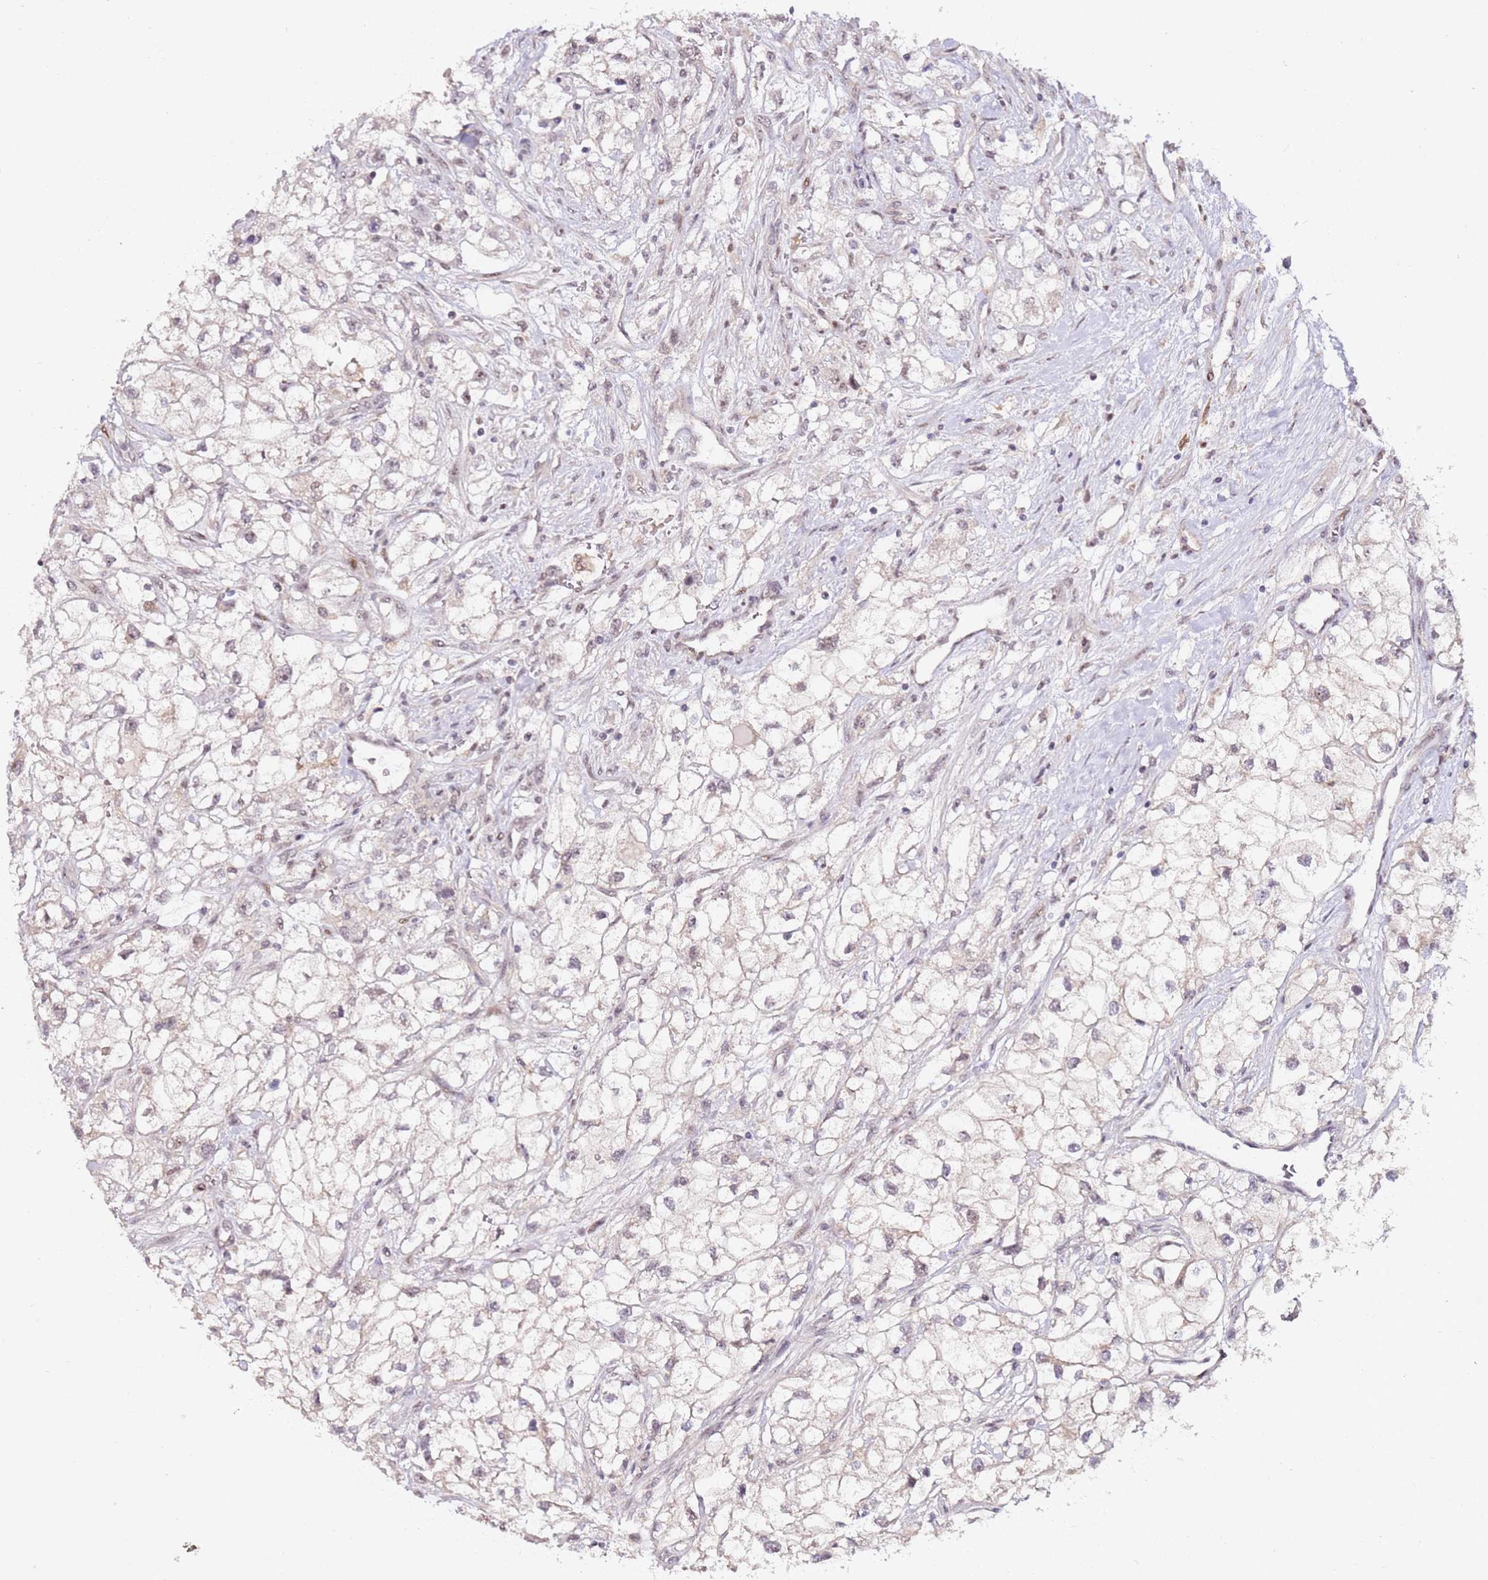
{"staining": {"intensity": "negative", "quantity": "none", "location": "none"}, "tissue": "renal cancer", "cell_type": "Tumor cells", "image_type": "cancer", "snomed": [{"axis": "morphology", "description": "Adenocarcinoma, NOS"}, {"axis": "topography", "description": "Kidney"}], "caption": "Immunohistochemistry micrograph of neoplastic tissue: human renal cancer (adenocarcinoma) stained with DAB demonstrates no significant protein staining in tumor cells.", "gene": "LGALSL", "patient": {"sex": "male", "age": 59}}